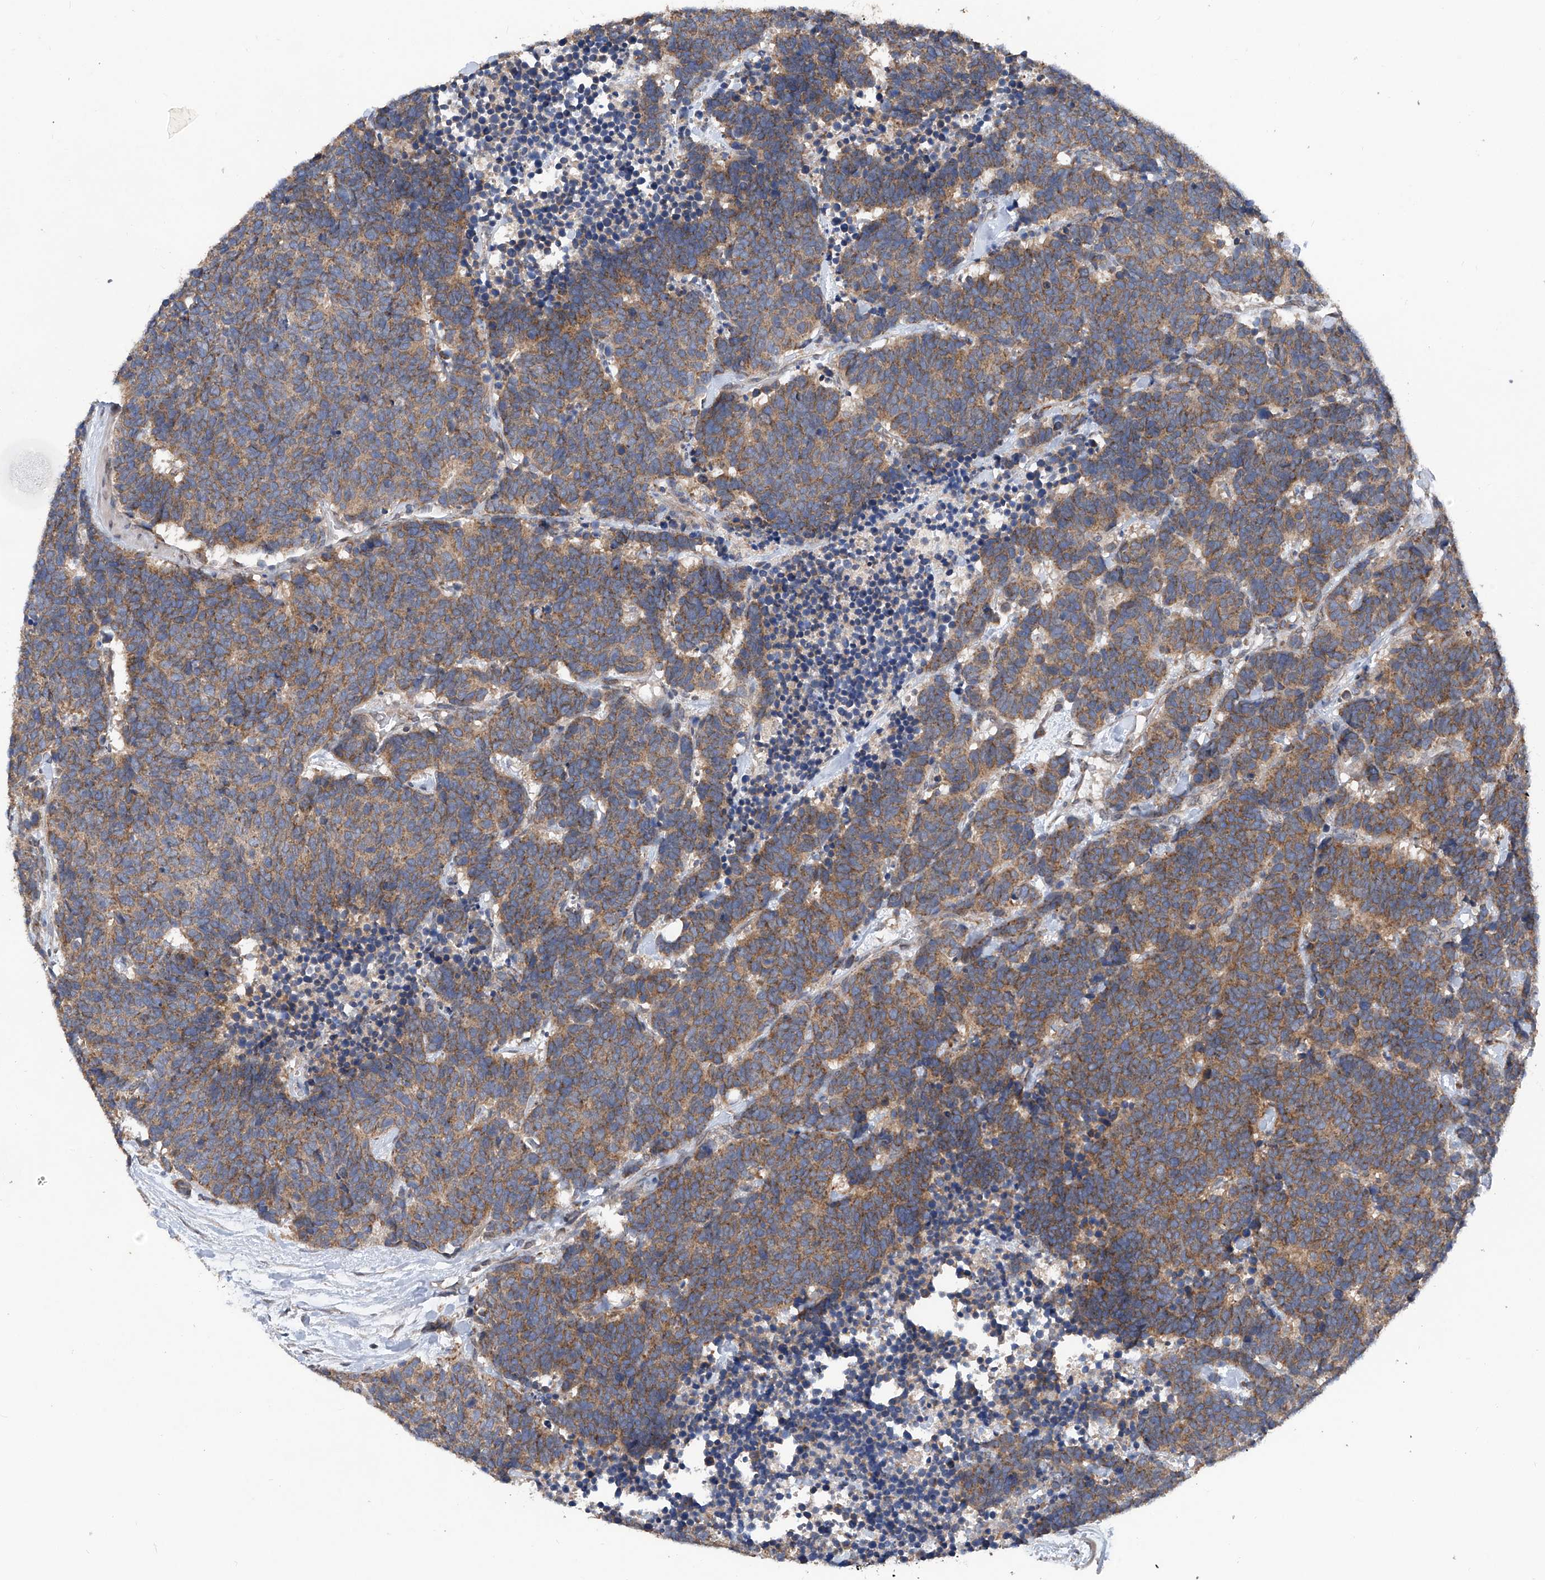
{"staining": {"intensity": "moderate", "quantity": ">75%", "location": "cytoplasmic/membranous"}, "tissue": "carcinoid", "cell_type": "Tumor cells", "image_type": "cancer", "snomed": [{"axis": "morphology", "description": "Carcinoma, NOS"}, {"axis": "morphology", "description": "Carcinoid, malignant, NOS"}, {"axis": "topography", "description": "Urinary bladder"}], "caption": "Moderate cytoplasmic/membranous positivity for a protein is appreciated in approximately >75% of tumor cells of carcinoid using IHC.", "gene": "BCKDHB", "patient": {"sex": "male", "age": 57}}